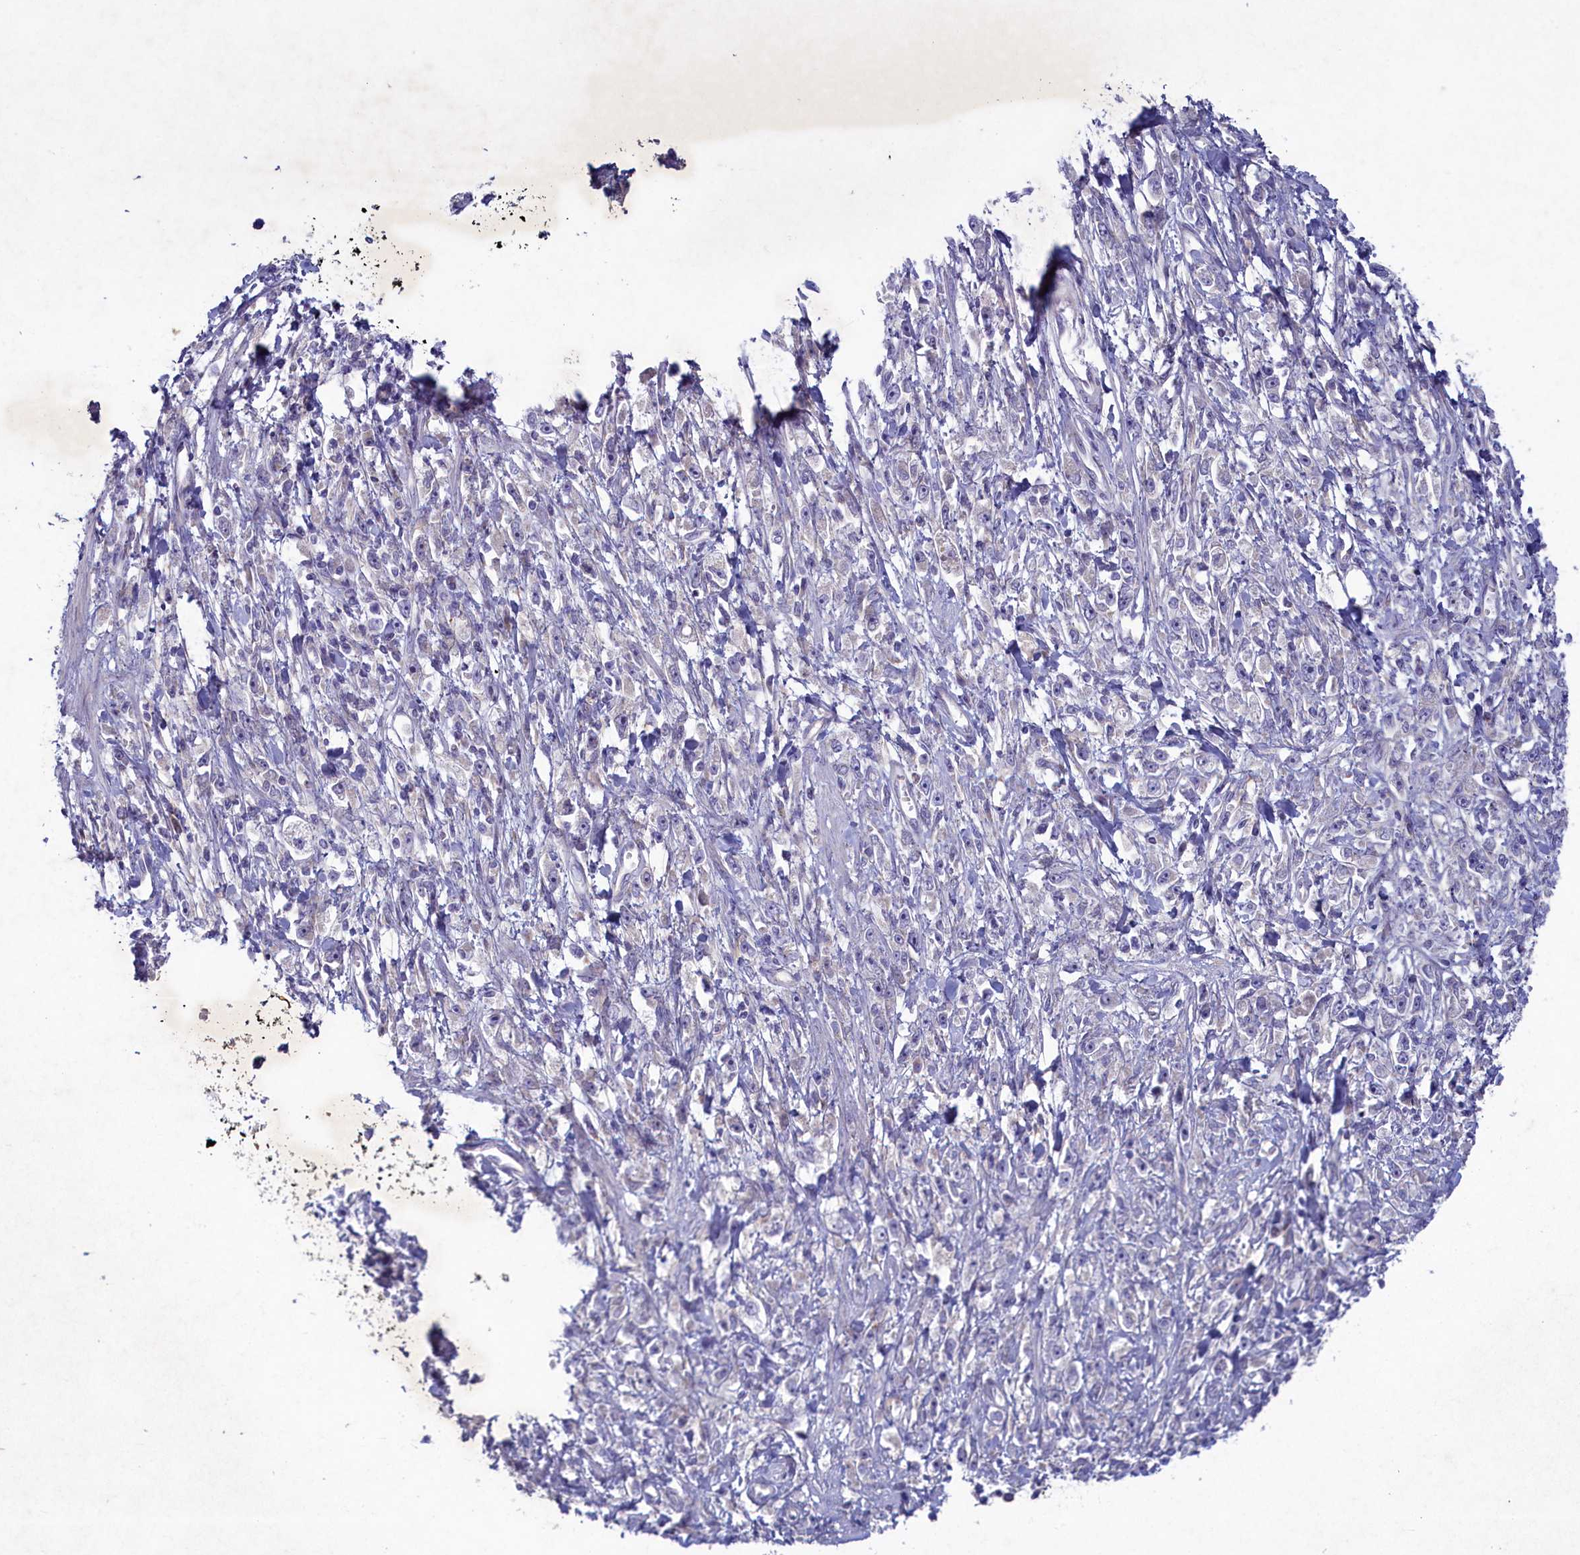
{"staining": {"intensity": "negative", "quantity": "none", "location": "none"}, "tissue": "stomach cancer", "cell_type": "Tumor cells", "image_type": "cancer", "snomed": [{"axis": "morphology", "description": "Adenocarcinoma, NOS"}, {"axis": "topography", "description": "Stomach"}], "caption": "The immunohistochemistry (IHC) photomicrograph has no significant positivity in tumor cells of stomach adenocarcinoma tissue.", "gene": "PLEKHG6", "patient": {"sex": "female", "age": 59}}